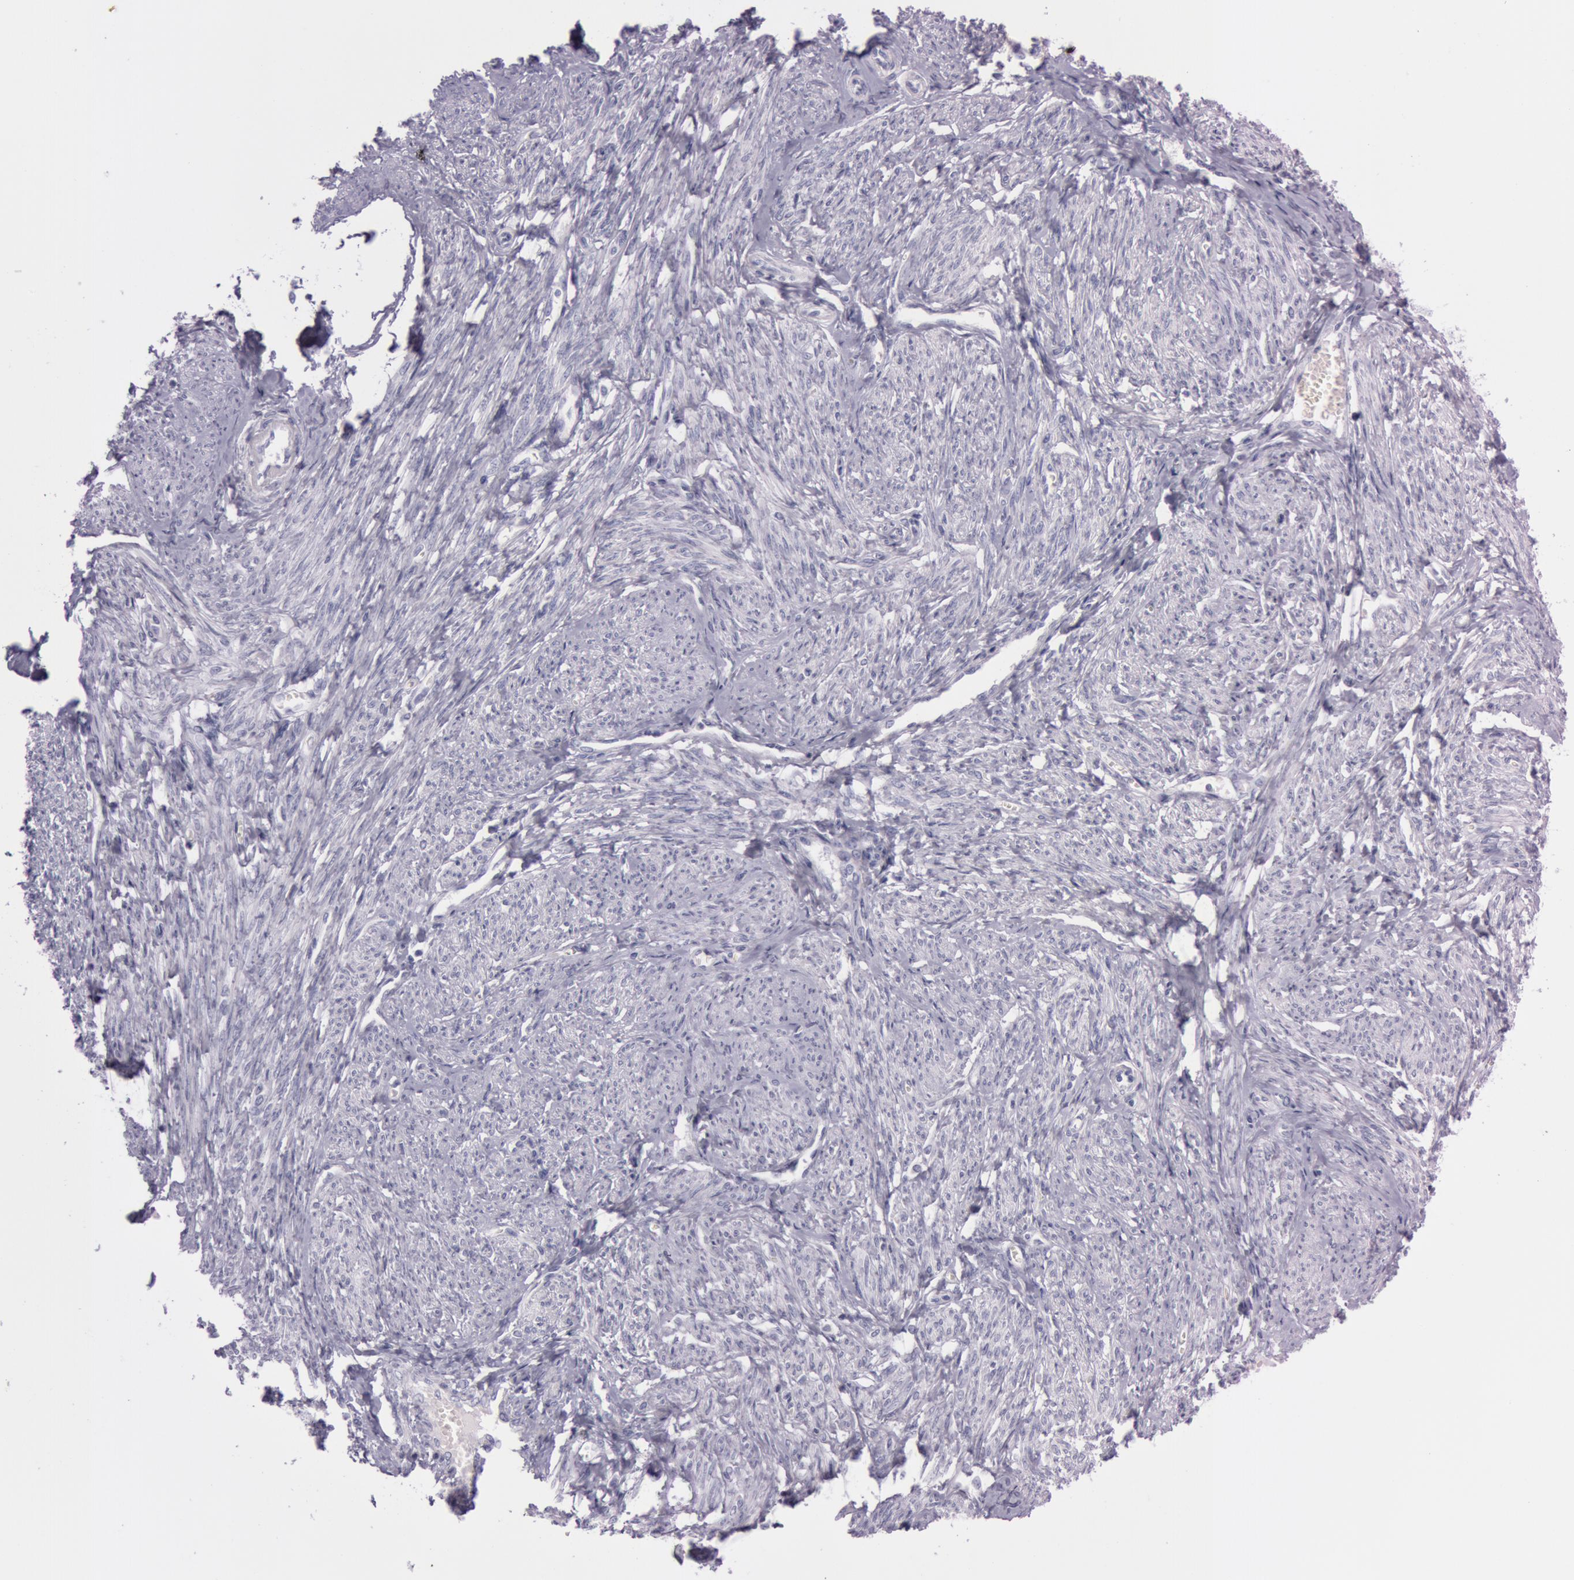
{"staining": {"intensity": "negative", "quantity": "none", "location": "none"}, "tissue": "smooth muscle", "cell_type": "Smooth muscle cells", "image_type": "normal", "snomed": [{"axis": "morphology", "description": "Normal tissue, NOS"}, {"axis": "topography", "description": "Smooth muscle"}, {"axis": "topography", "description": "Cervix"}], "caption": "High magnification brightfield microscopy of normal smooth muscle stained with DAB (brown) and counterstained with hematoxylin (blue): smooth muscle cells show no significant expression. Brightfield microscopy of IHC stained with DAB (3,3'-diaminobenzidine) (brown) and hematoxylin (blue), captured at high magnification.", "gene": "S100A7", "patient": {"sex": "female", "age": 70}}